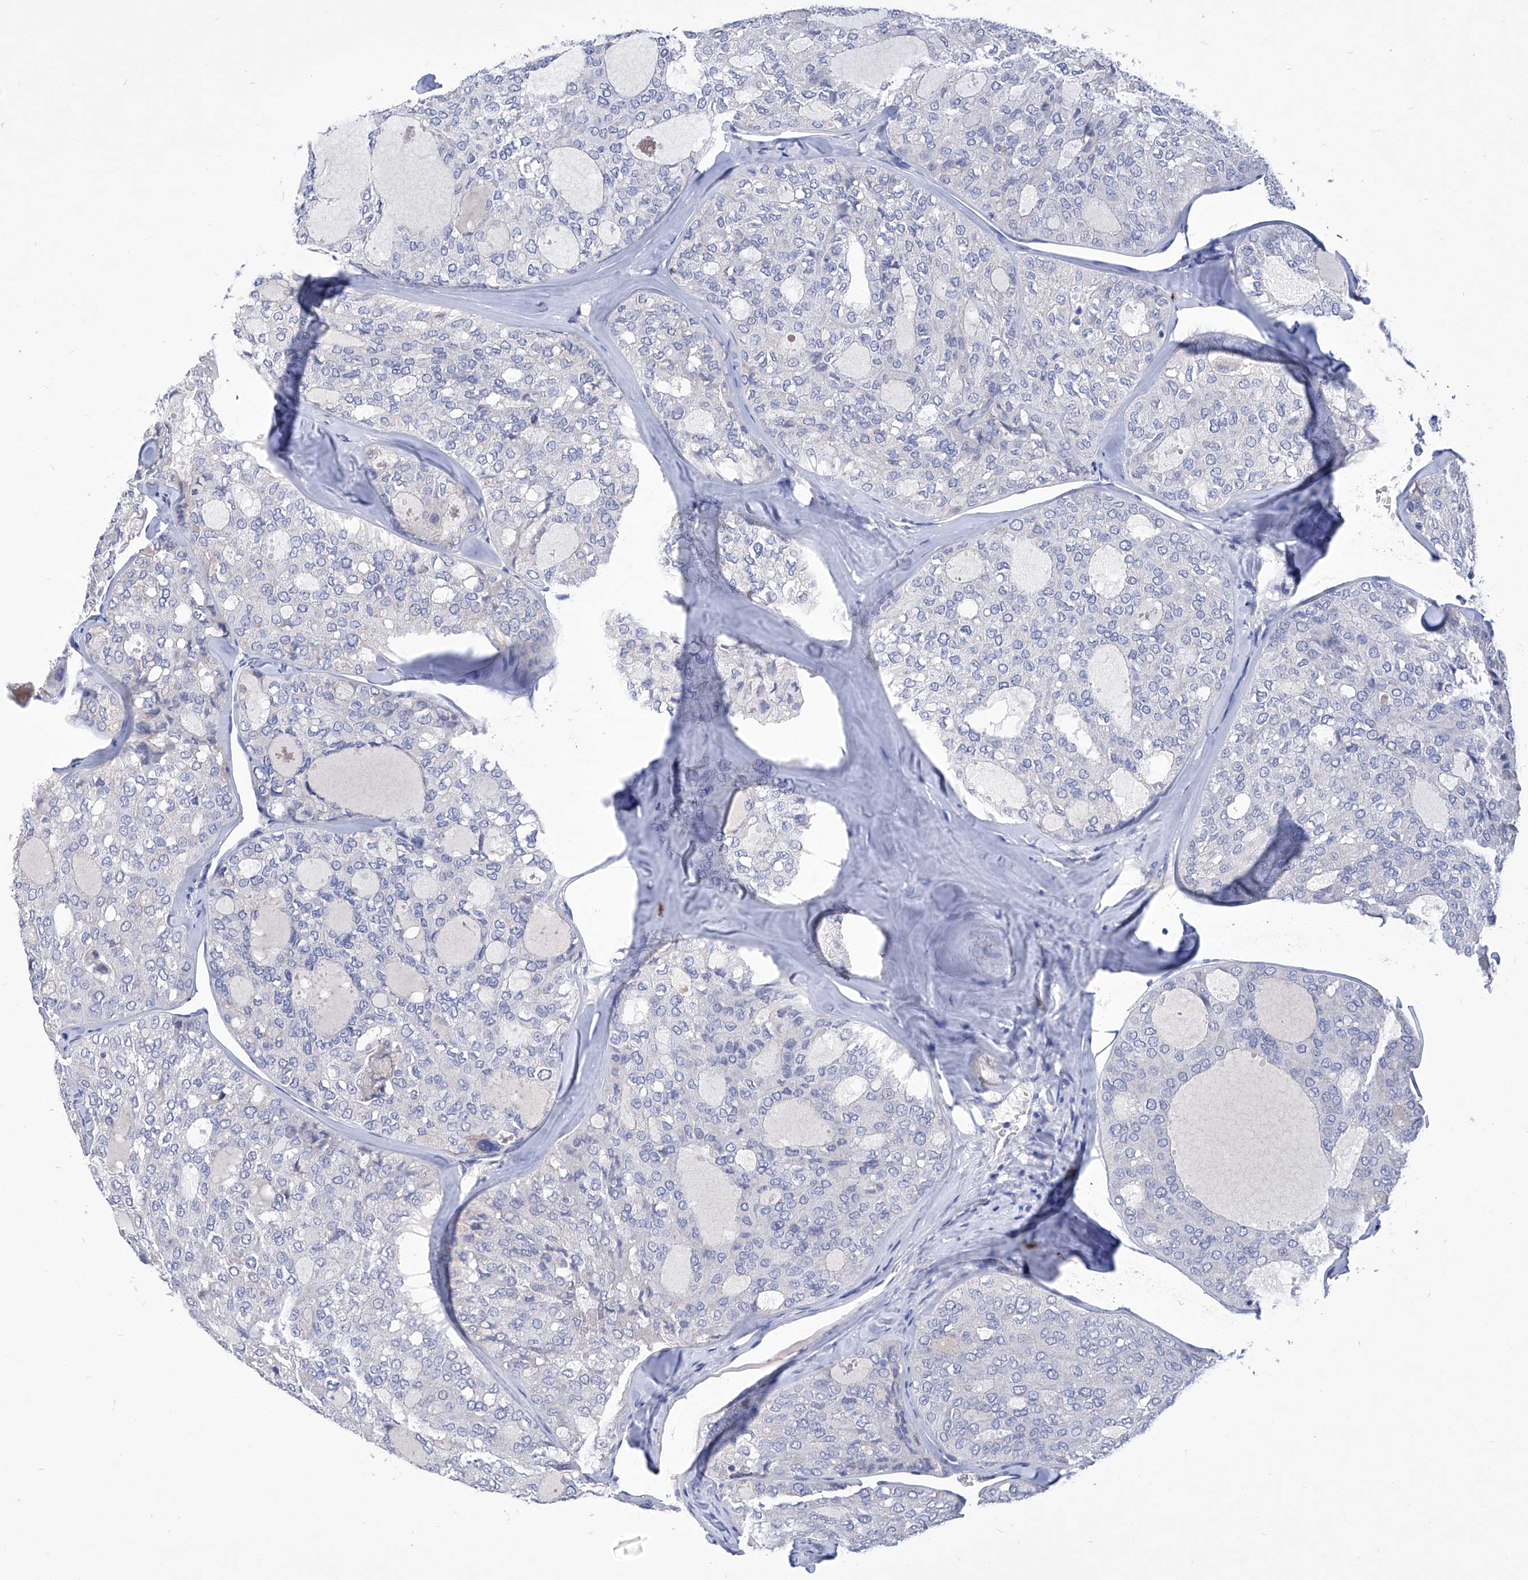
{"staining": {"intensity": "negative", "quantity": "none", "location": "none"}, "tissue": "thyroid cancer", "cell_type": "Tumor cells", "image_type": "cancer", "snomed": [{"axis": "morphology", "description": "Follicular adenoma carcinoma, NOS"}, {"axis": "topography", "description": "Thyroid gland"}], "caption": "This histopathology image is of thyroid follicular adenoma carcinoma stained with IHC to label a protein in brown with the nuclei are counter-stained blue. There is no expression in tumor cells.", "gene": "IFNL2", "patient": {"sex": "male", "age": 75}}